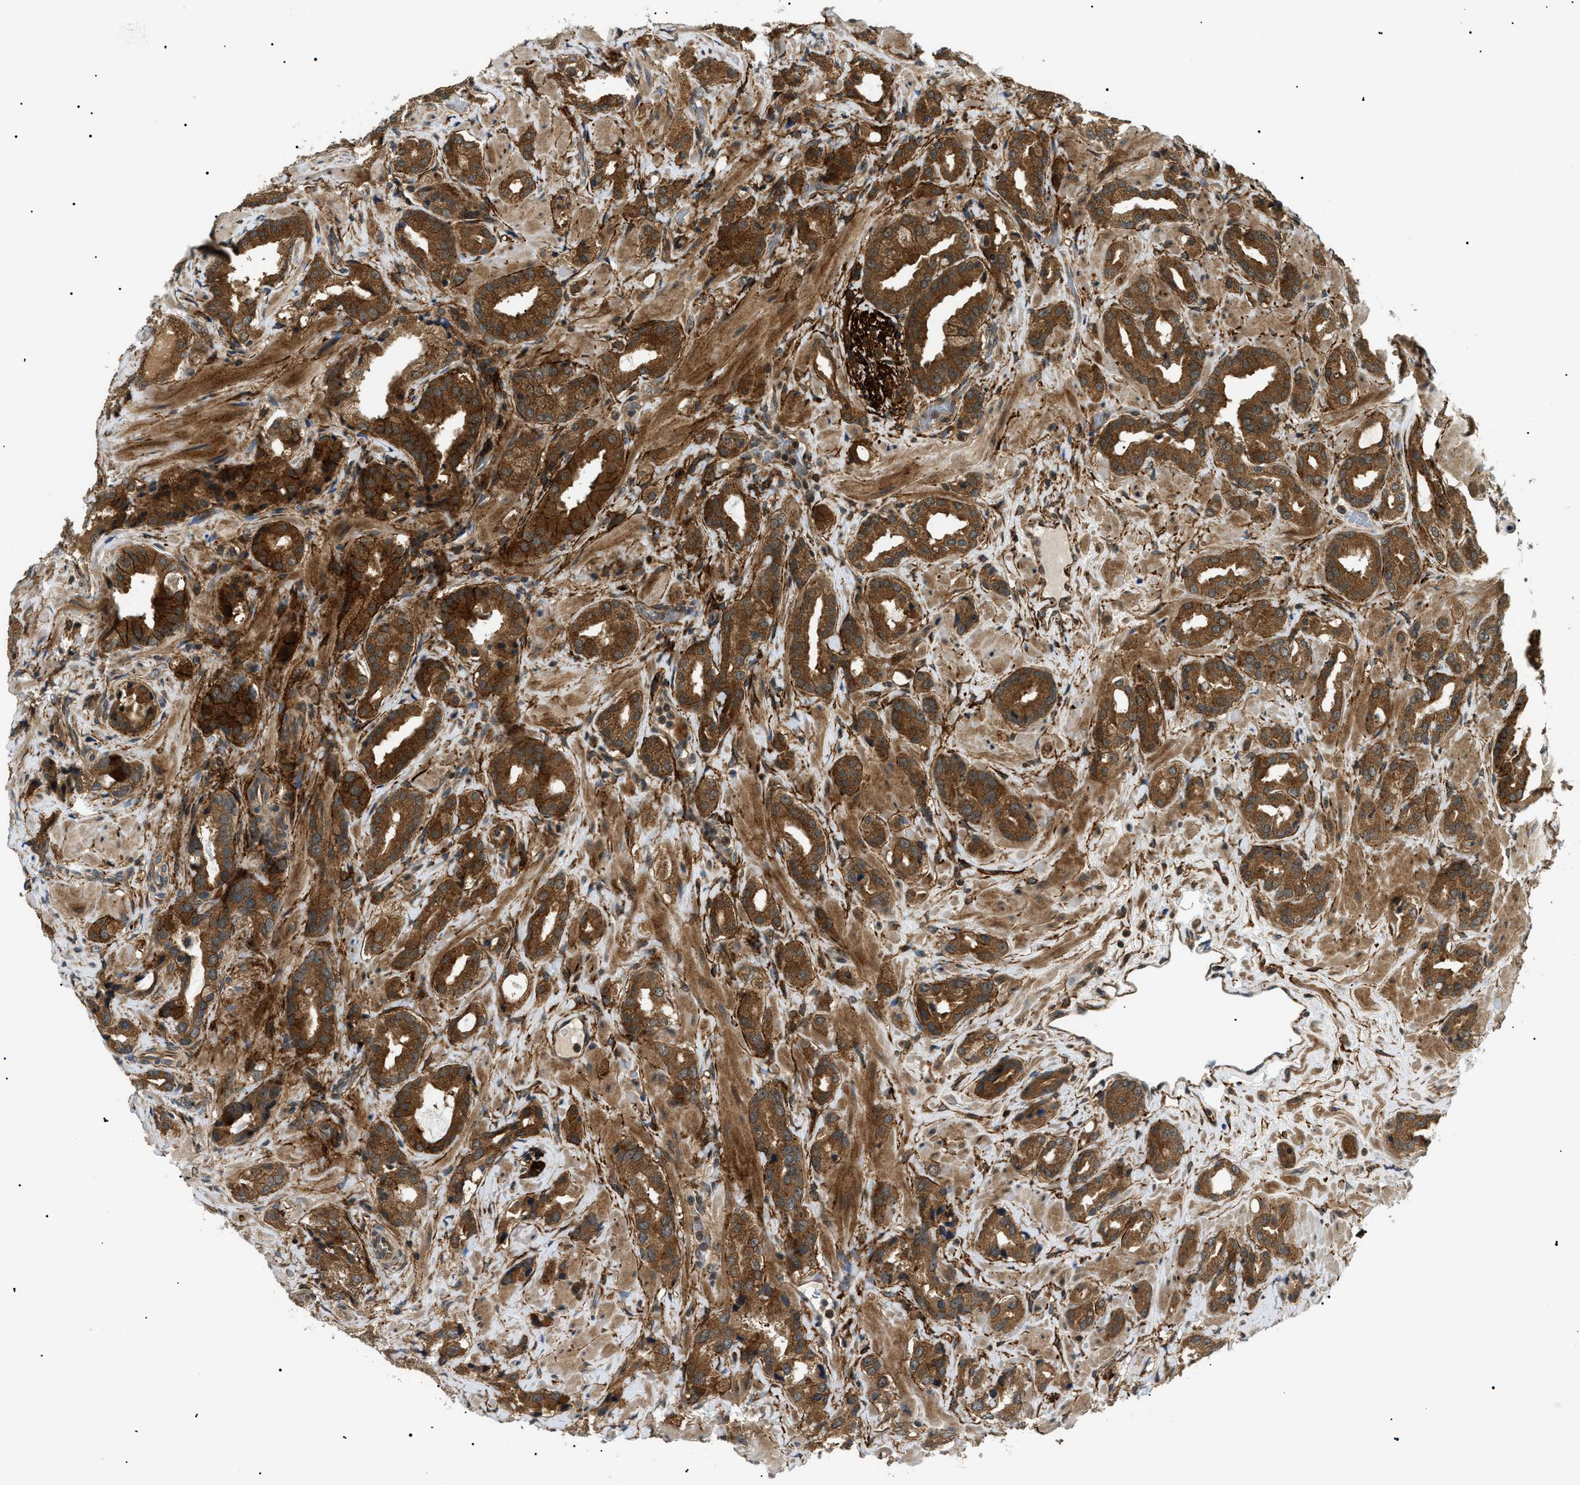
{"staining": {"intensity": "moderate", "quantity": ">75%", "location": "cytoplasmic/membranous"}, "tissue": "prostate cancer", "cell_type": "Tumor cells", "image_type": "cancer", "snomed": [{"axis": "morphology", "description": "Adenocarcinoma, High grade"}, {"axis": "topography", "description": "Prostate"}], "caption": "This image exhibits IHC staining of human high-grade adenocarcinoma (prostate), with medium moderate cytoplasmic/membranous positivity in approximately >75% of tumor cells.", "gene": "ATP6AP1", "patient": {"sex": "male", "age": 64}}